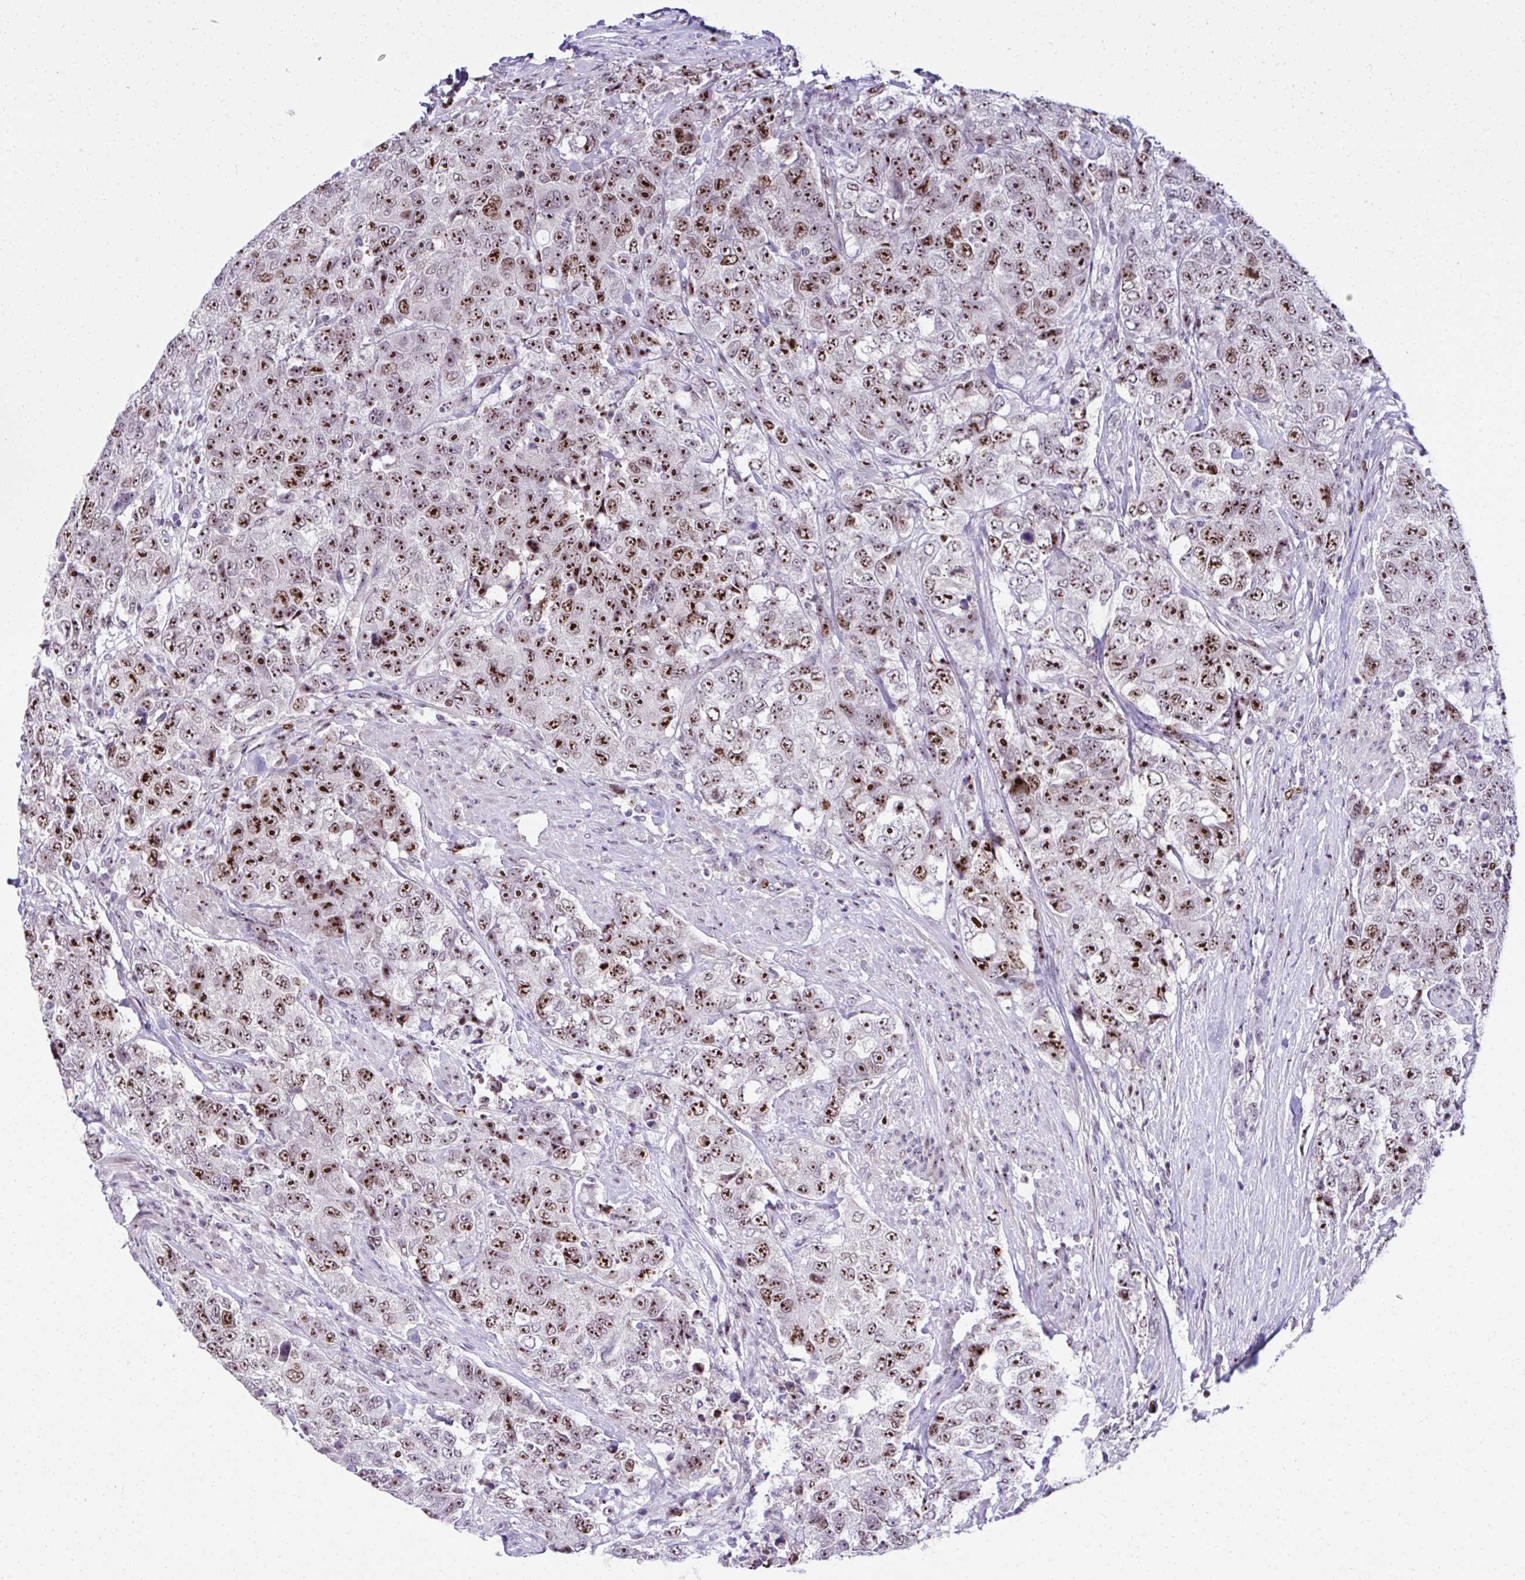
{"staining": {"intensity": "strong", "quantity": ">75%", "location": "nuclear"}, "tissue": "urothelial cancer", "cell_type": "Tumor cells", "image_type": "cancer", "snomed": [{"axis": "morphology", "description": "Urothelial carcinoma, High grade"}, {"axis": "topography", "description": "Urinary bladder"}], "caption": "Protein staining demonstrates strong nuclear expression in about >75% of tumor cells in high-grade urothelial carcinoma.", "gene": "CEP72", "patient": {"sex": "female", "age": 78}}